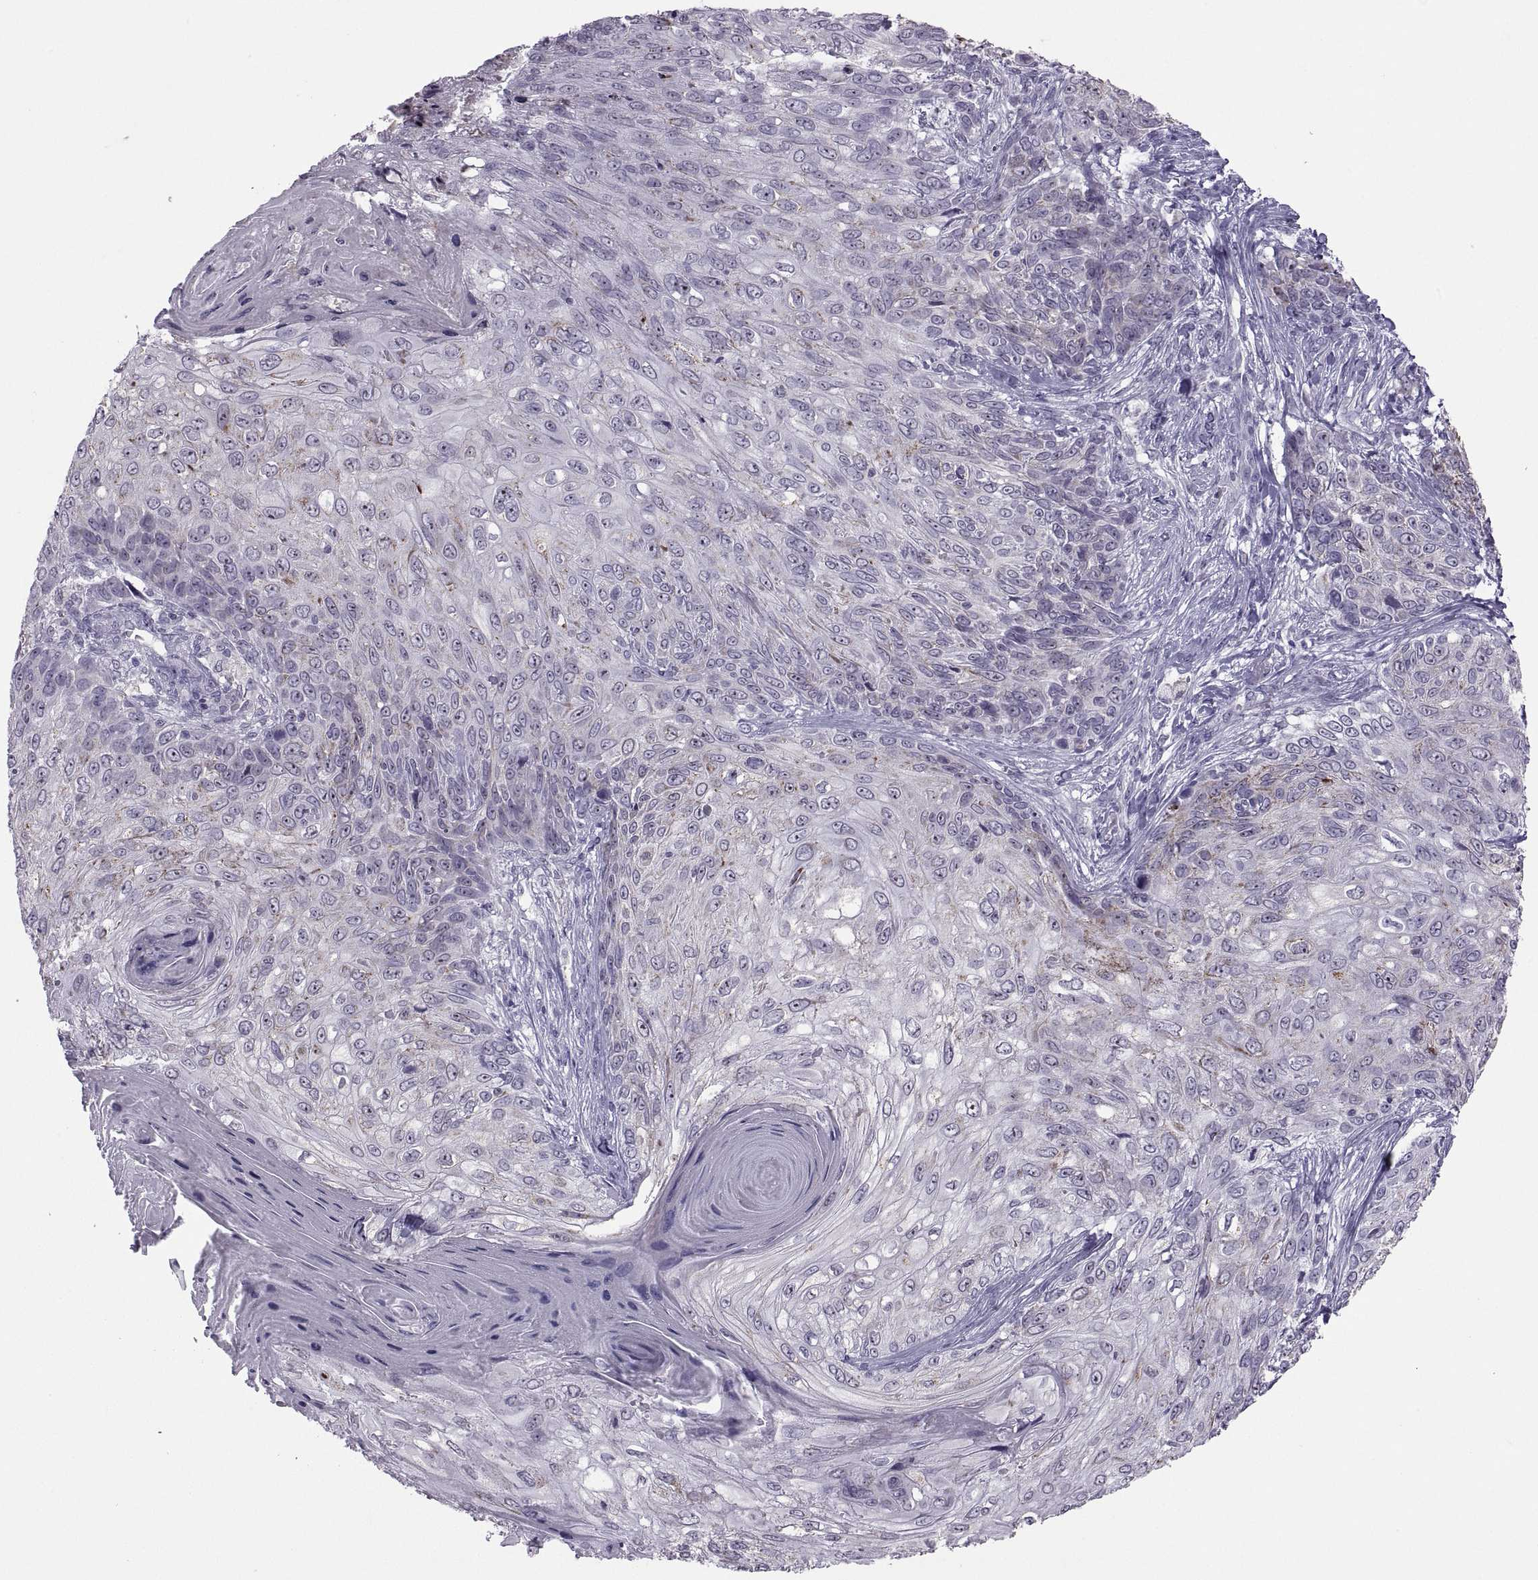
{"staining": {"intensity": "moderate", "quantity": "<25%", "location": "cytoplasmic/membranous"}, "tissue": "skin cancer", "cell_type": "Tumor cells", "image_type": "cancer", "snomed": [{"axis": "morphology", "description": "Squamous cell carcinoma, NOS"}, {"axis": "topography", "description": "Skin"}], "caption": "A brown stain highlights moderate cytoplasmic/membranous positivity of a protein in skin cancer tumor cells.", "gene": "ASIC2", "patient": {"sex": "male", "age": 92}}